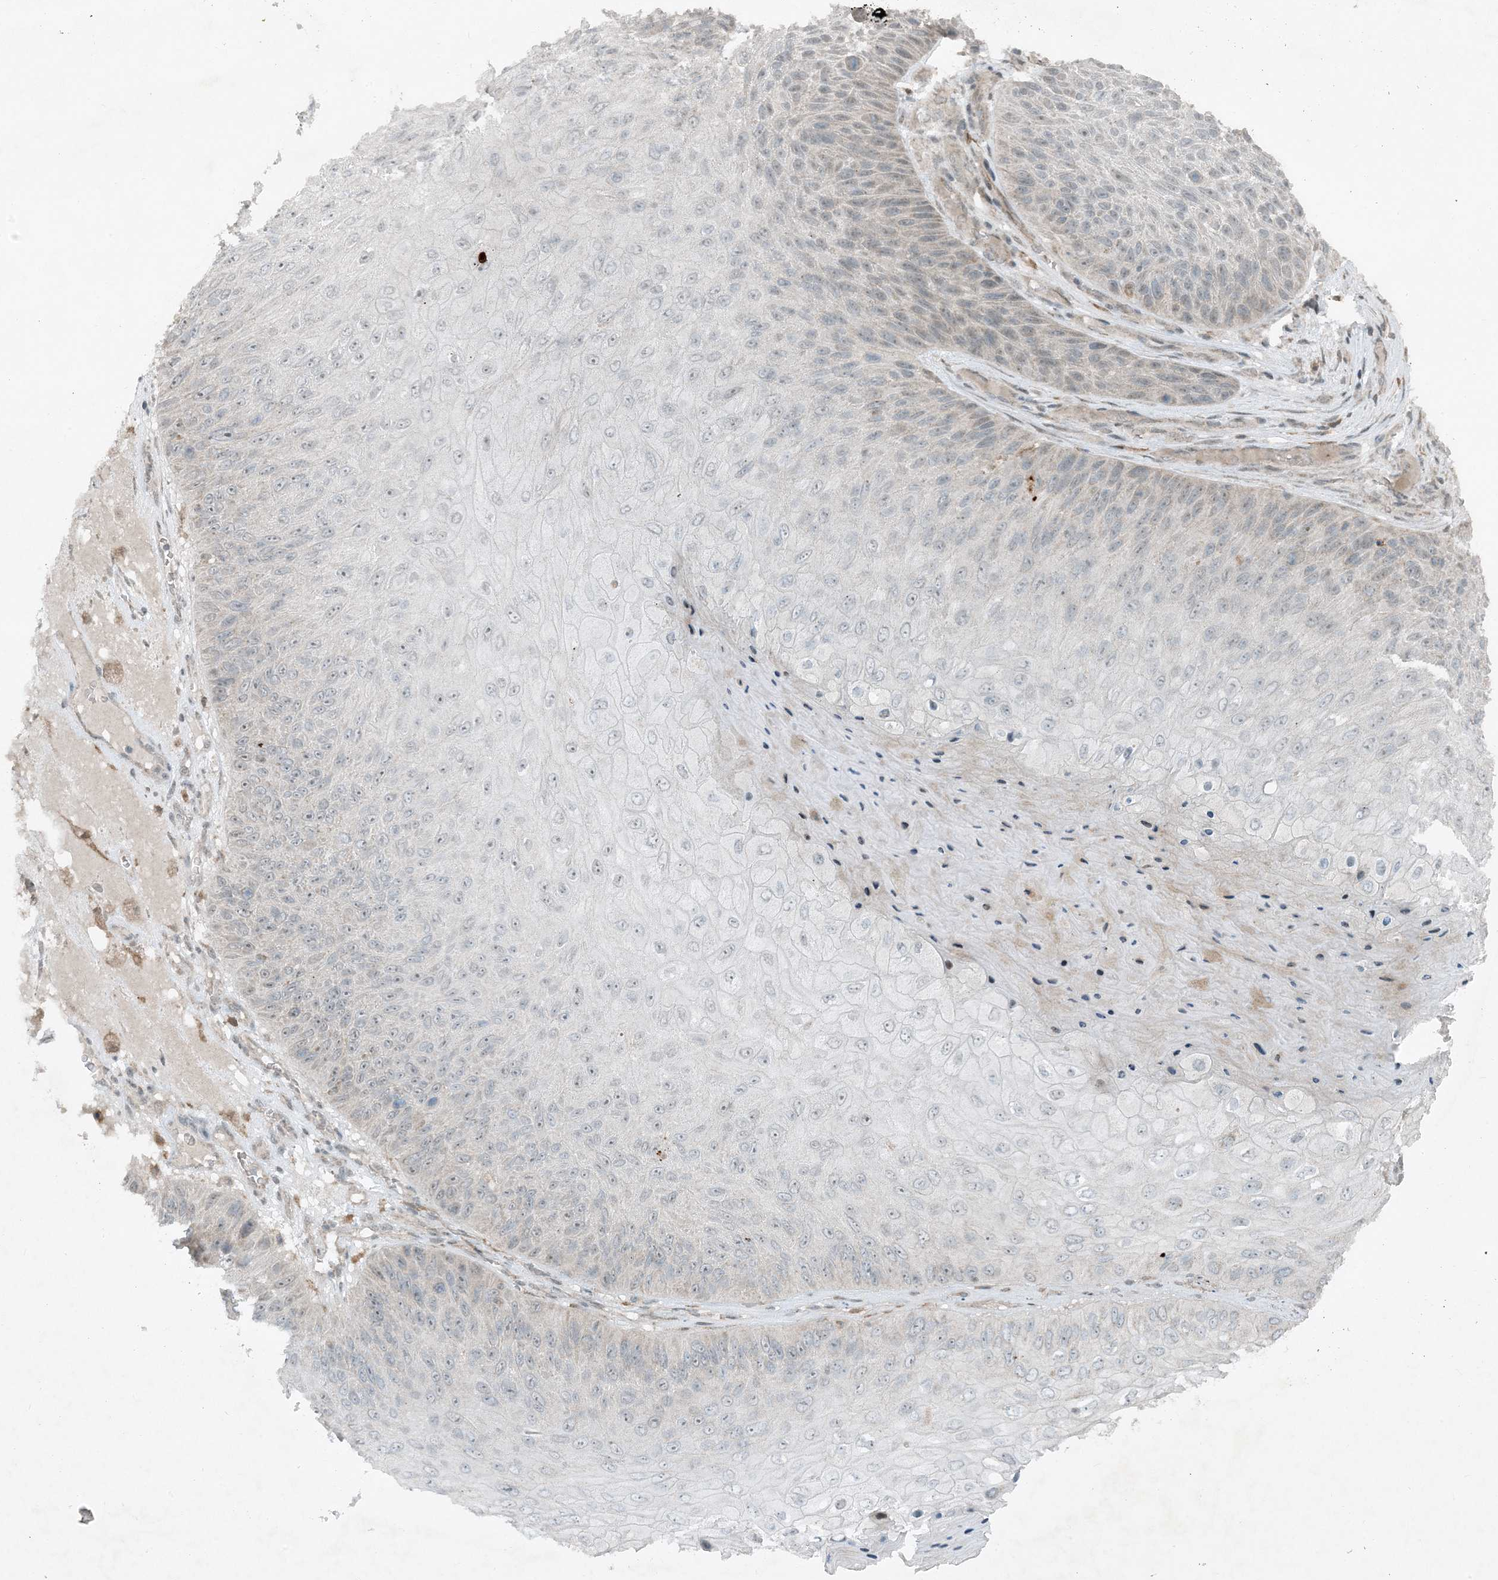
{"staining": {"intensity": "weak", "quantity": "<25%", "location": "cytoplasmic/membranous"}, "tissue": "skin cancer", "cell_type": "Tumor cells", "image_type": "cancer", "snomed": [{"axis": "morphology", "description": "Squamous cell carcinoma, NOS"}, {"axis": "topography", "description": "Skin"}], "caption": "Skin cancer (squamous cell carcinoma) stained for a protein using immunohistochemistry shows no staining tumor cells.", "gene": "MITD1", "patient": {"sex": "female", "age": 88}}